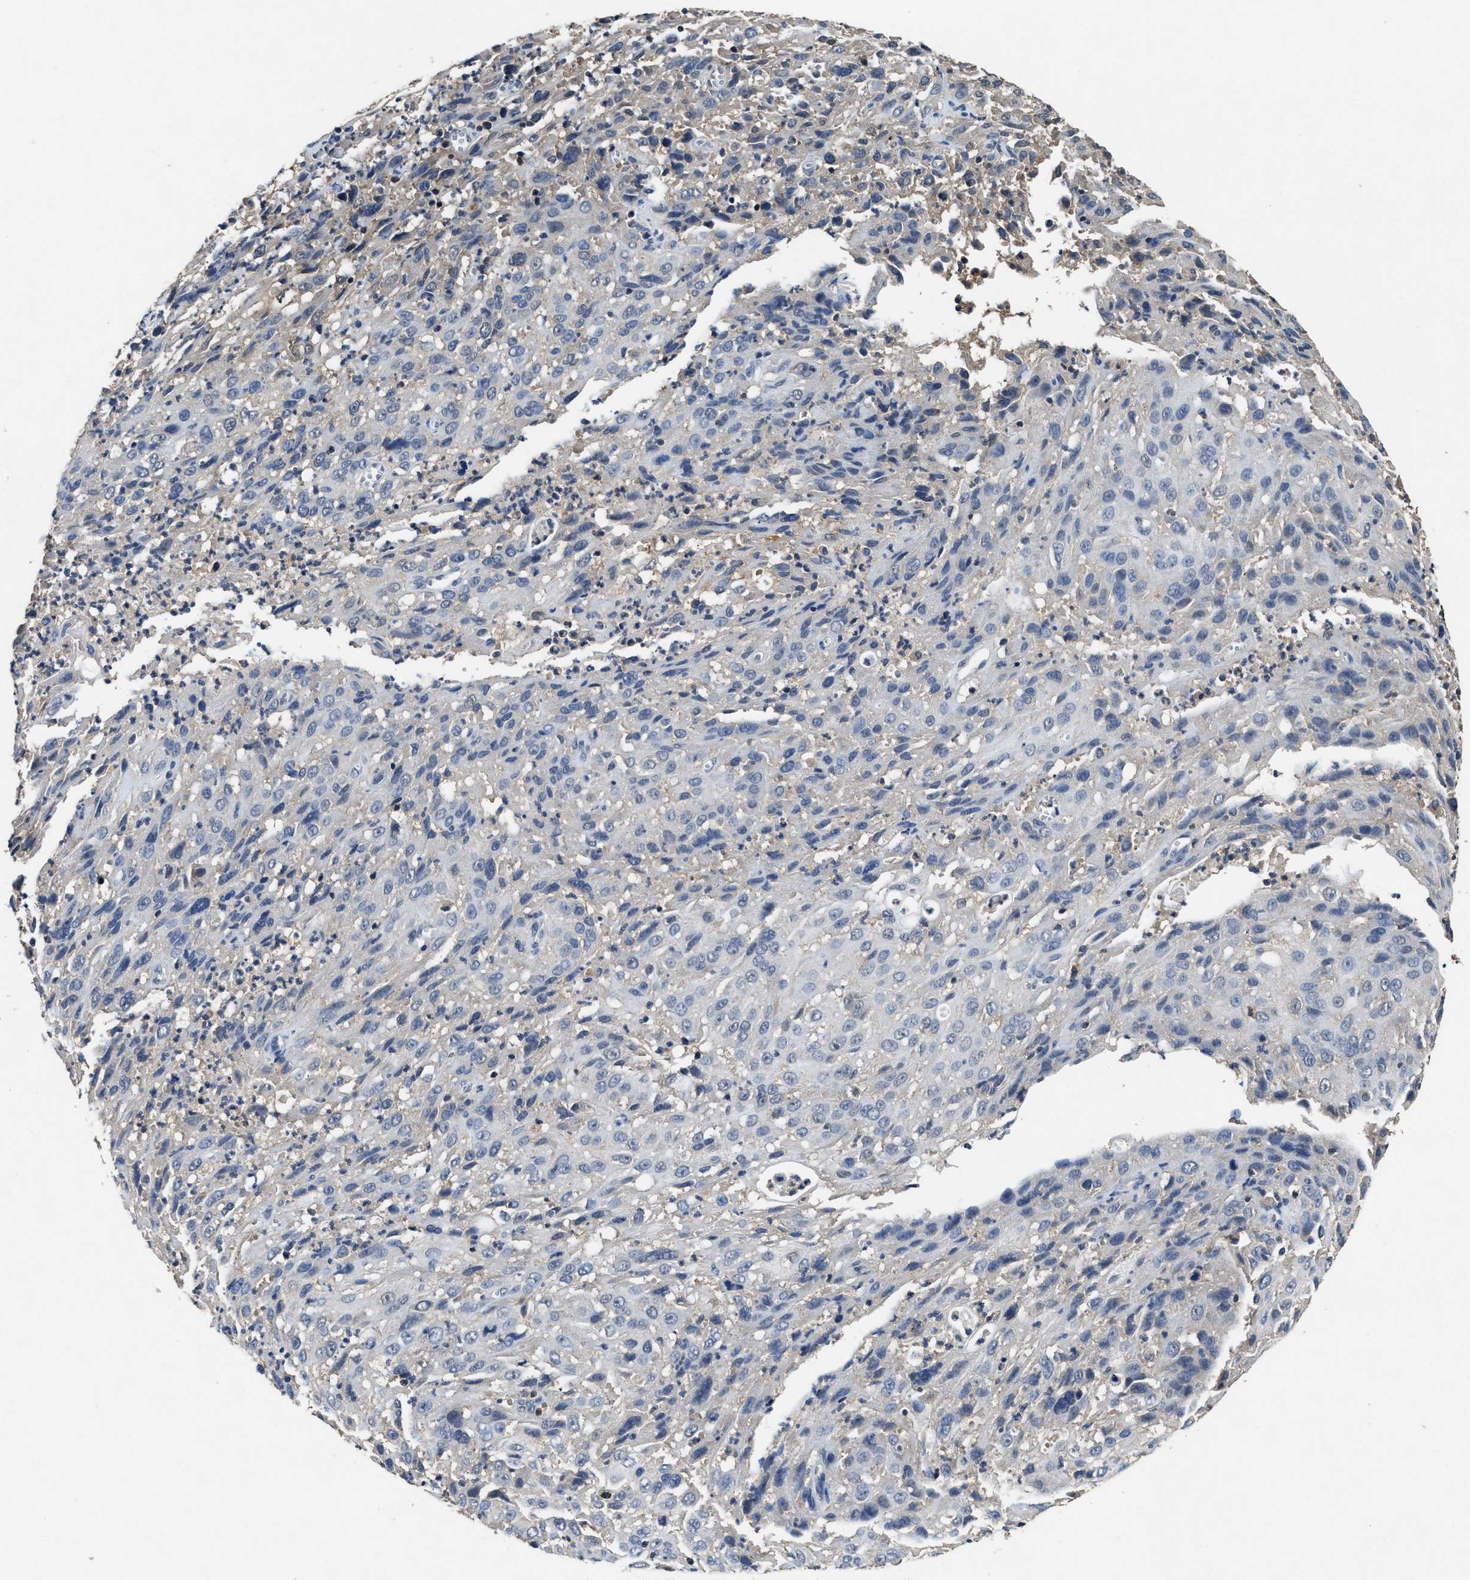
{"staining": {"intensity": "weak", "quantity": "<25%", "location": "cytoplasmic/membranous"}, "tissue": "cervical cancer", "cell_type": "Tumor cells", "image_type": "cancer", "snomed": [{"axis": "morphology", "description": "Squamous cell carcinoma, NOS"}, {"axis": "topography", "description": "Cervix"}], "caption": "The immunohistochemistry image has no significant positivity in tumor cells of squamous cell carcinoma (cervical) tissue.", "gene": "ACAT2", "patient": {"sex": "female", "age": 32}}